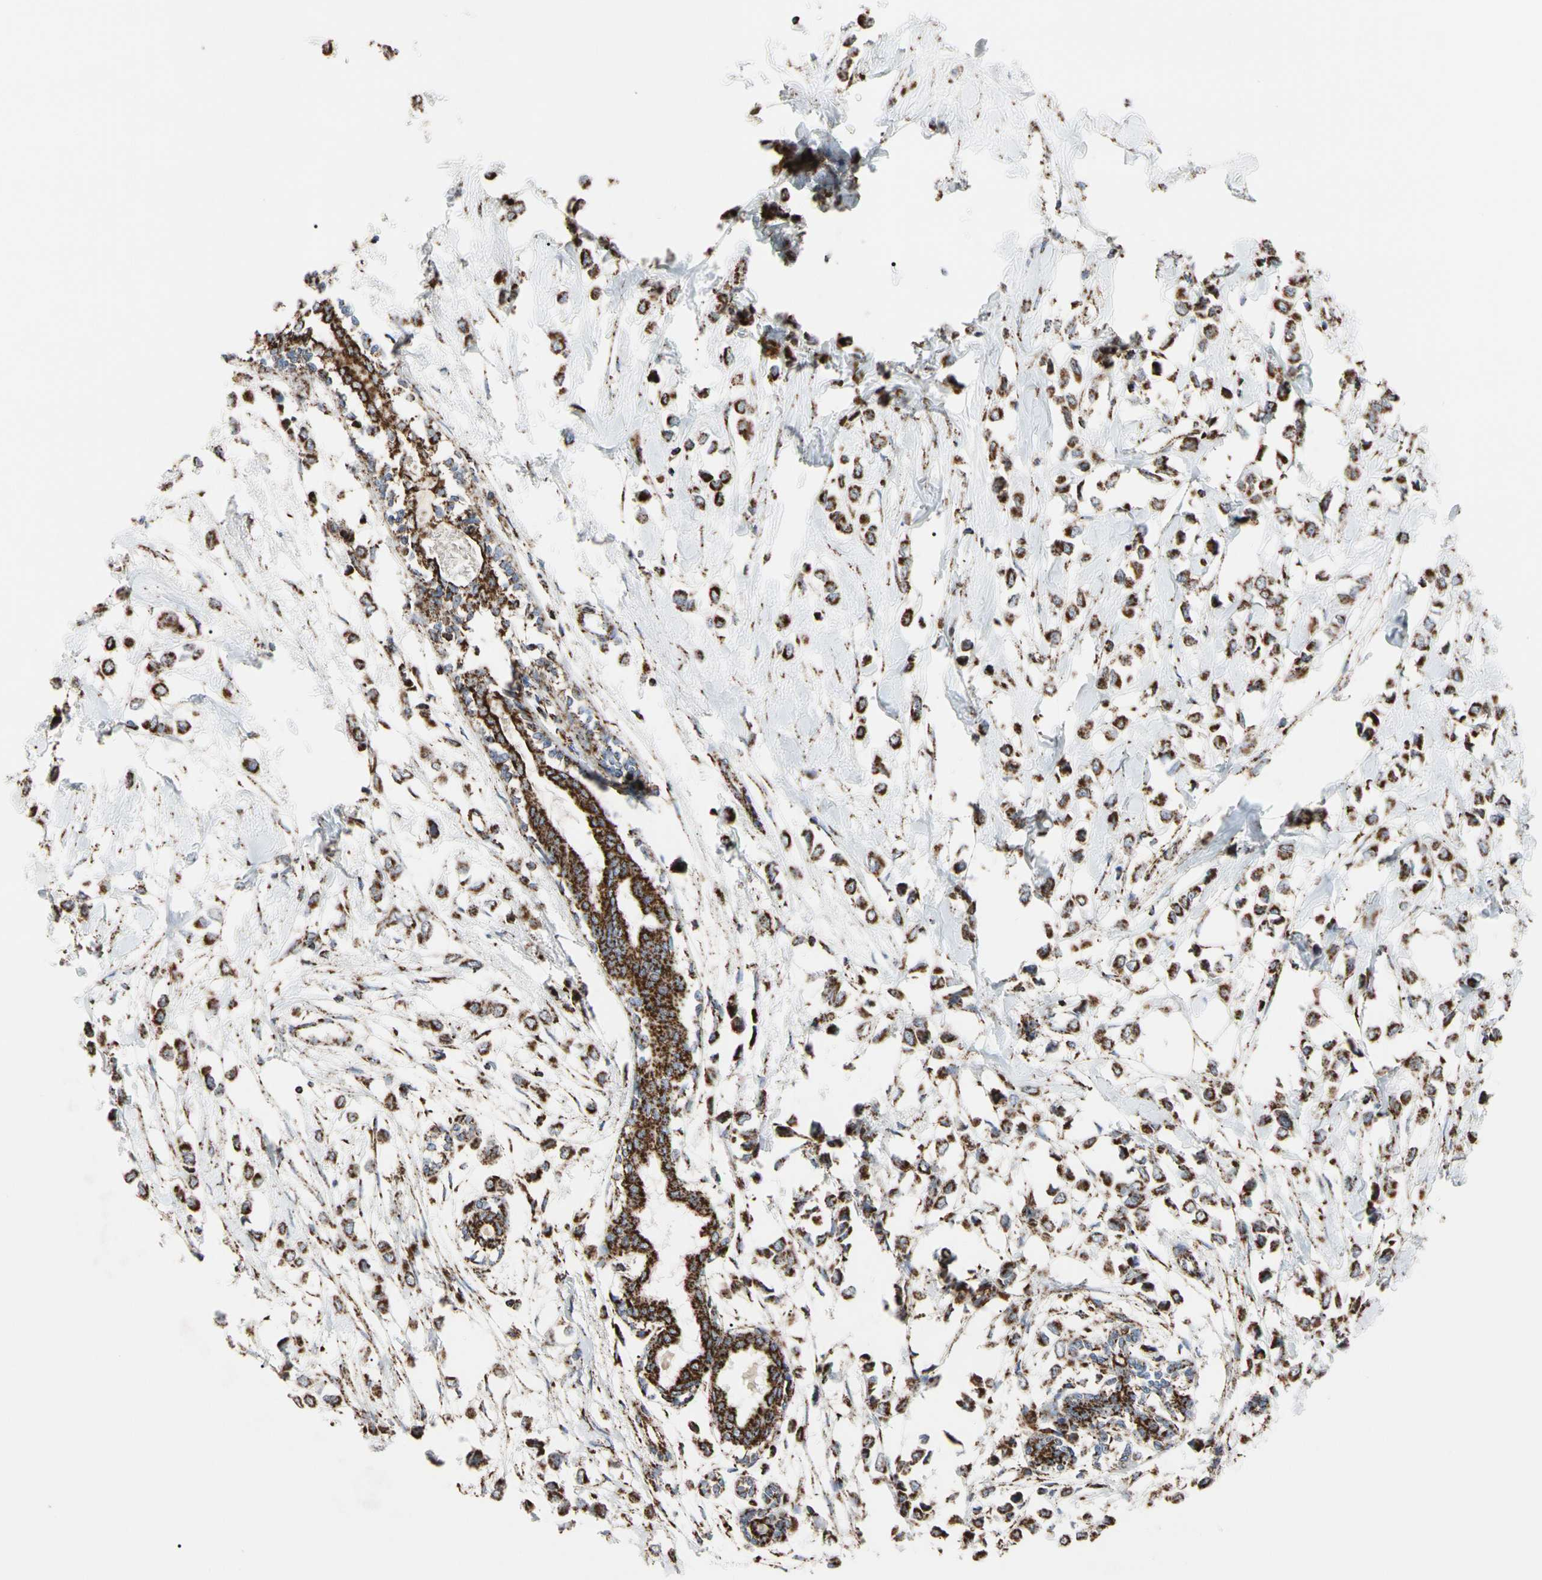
{"staining": {"intensity": "strong", "quantity": ">75%", "location": "cytoplasmic/membranous"}, "tissue": "breast cancer", "cell_type": "Tumor cells", "image_type": "cancer", "snomed": [{"axis": "morphology", "description": "Lobular carcinoma"}, {"axis": "topography", "description": "Breast"}], "caption": "Immunohistochemistry of breast cancer shows high levels of strong cytoplasmic/membranous positivity in about >75% of tumor cells. The protein is stained brown, and the nuclei are stained in blue (DAB (3,3'-diaminobenzidine) IHC with brightfield microscopy, high magnification).", "gene": "FAM110B", "patient": {"sex": "female", "age": 51}}